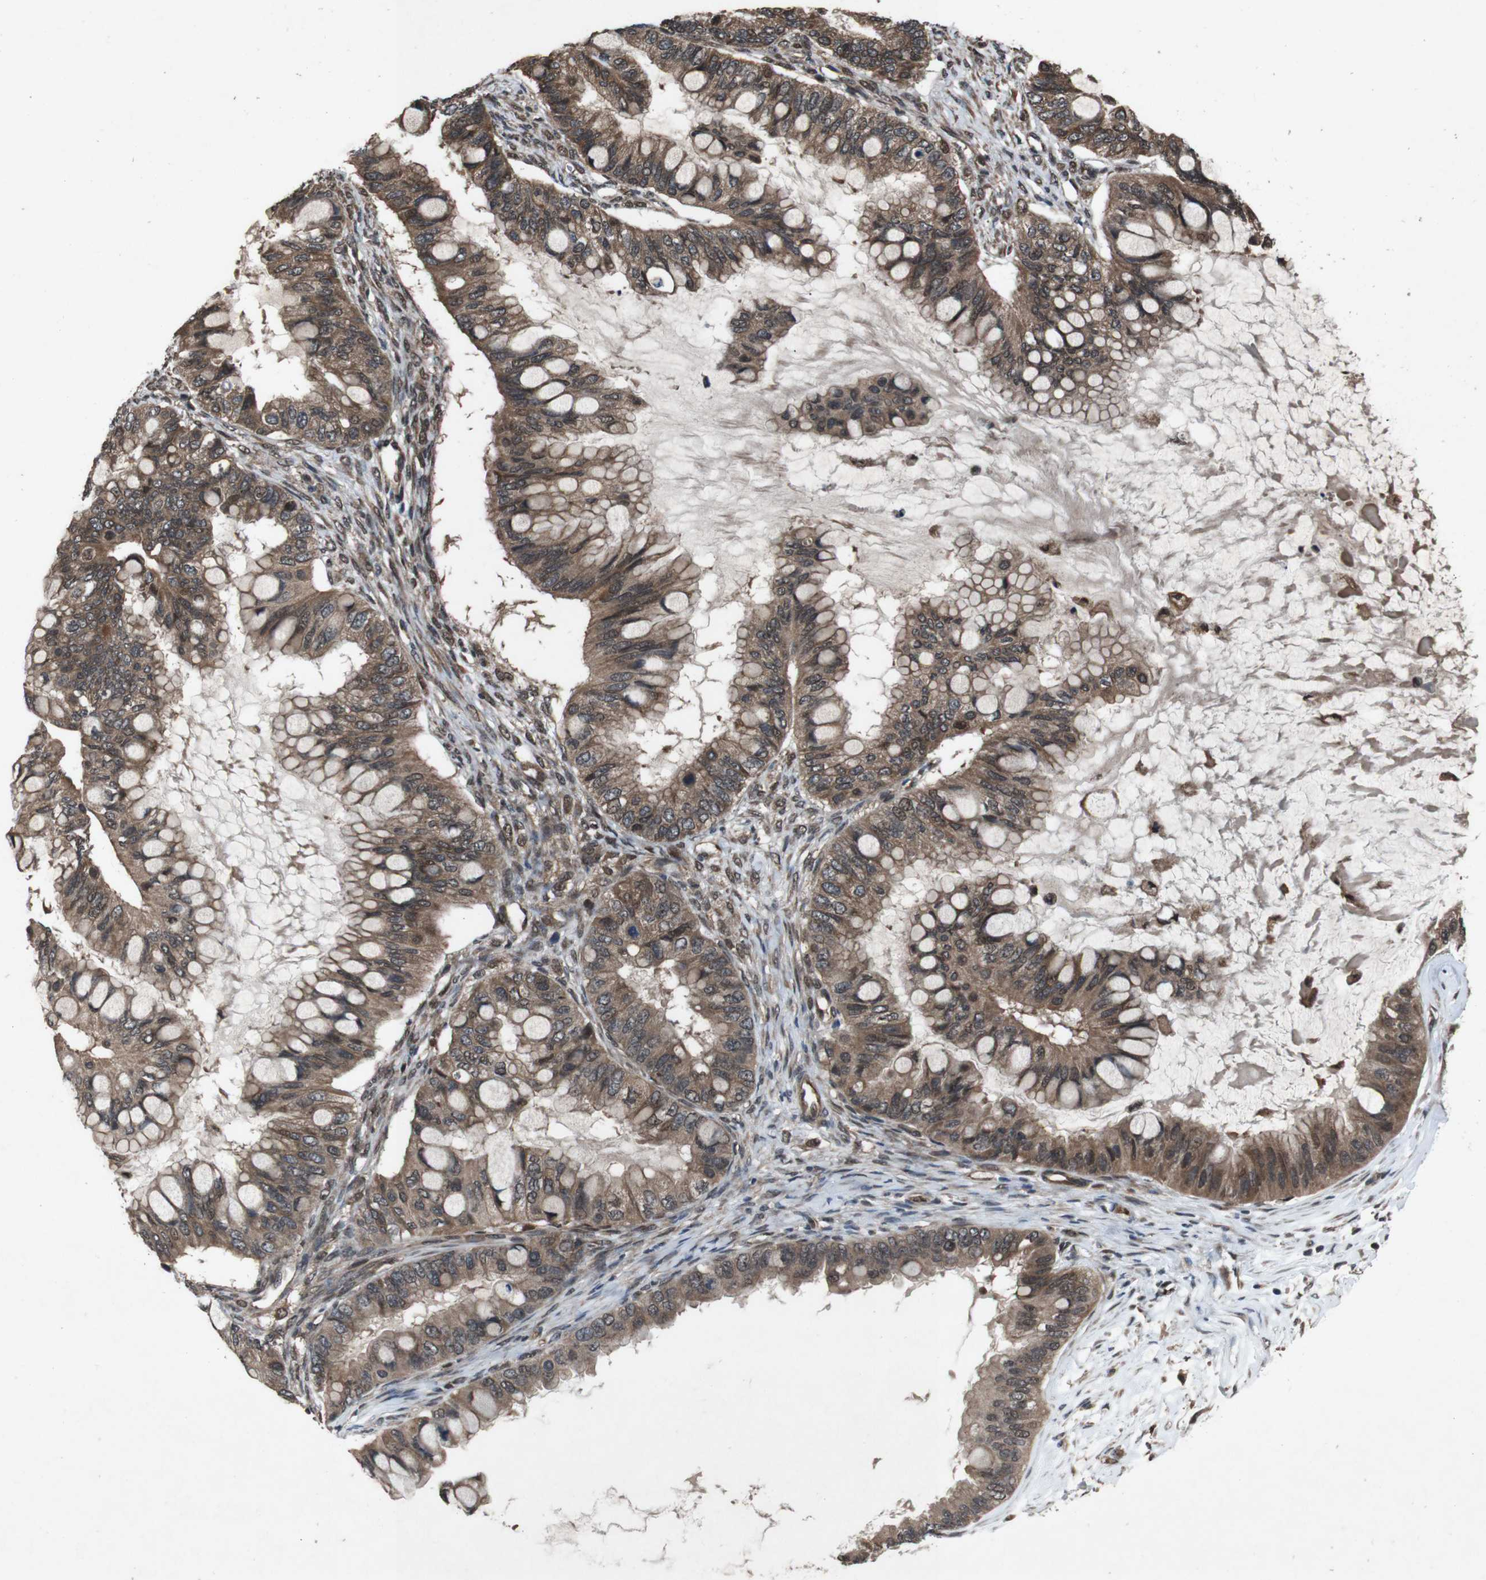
{"staining": {"intensity": "moderate", "quantity": ">75%", "location": "cytoplasmic/membranous,nuclear"}, "tissue": "ovarian cancer", "cell_type": "Tumor cells", "image_type": "cancer", "snomed": [{"axis": "morphology", "description": "Cystadenocarcinoma, mucinous, NOS"}, {"axis": "topography", "description": "Ovary"}], "caption": "Tumor cells exhibit moderate cytoplasmic/membranous and nuclear staining in approximately >75% of cells in ovarian cancer (mucinous cystadenocarcinoma). Using DAB (brown) and hematoxylin (blue) stains, captured at high magnification using brightfield microscopy.", "gene": "SOCS1", "patient": {"sex": "female", "age": 80}}